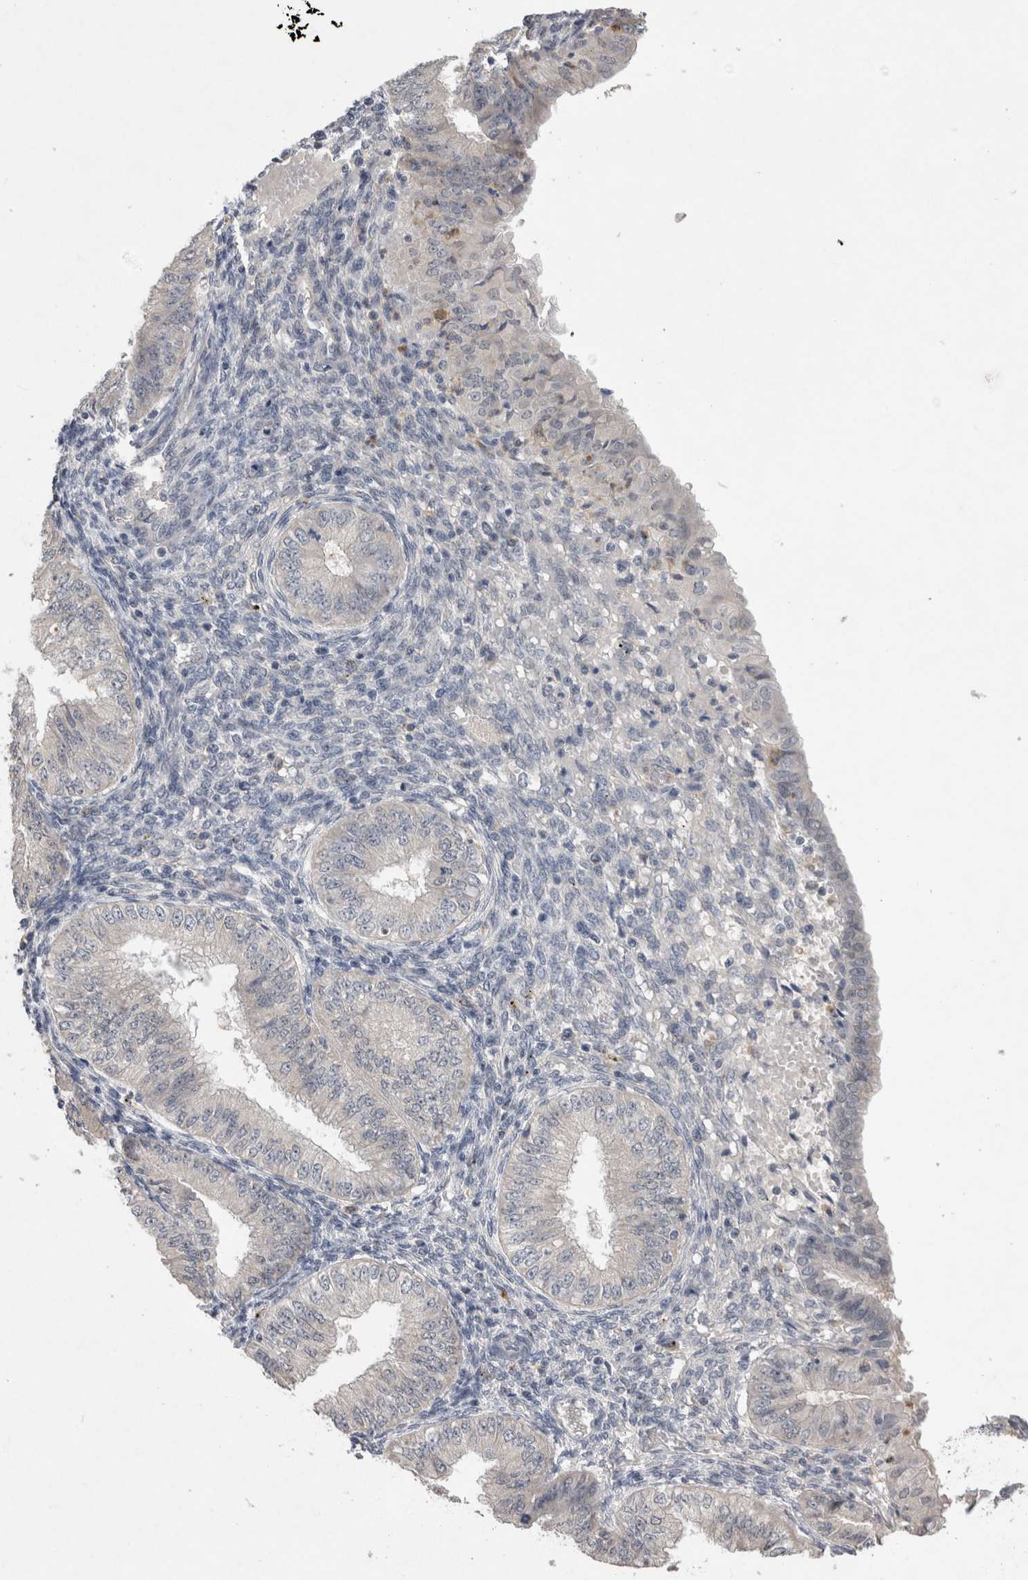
{"staining": {"intensity": "negative", "quantity": "none", "location": "none"}, "tissue": "endometrial cancer", "cell_type": "Tumor cells", "image_type": "cancer", "snomed": [{"axis": "morphology", "description": "Normal tissue, NOS"}, {"axis": "morphology", "description": "Adenocarcinoma, NOS"}, {"axis": "topography", "description": "Endometrium"}], "caption": "Endometrial adenocarcinoma stained for a protein using immunohistochemistry (IHC) exhibits no positivity tumor cells.", "gene": "VSIG4", "patient": {"sex": "female", "age": 53}}